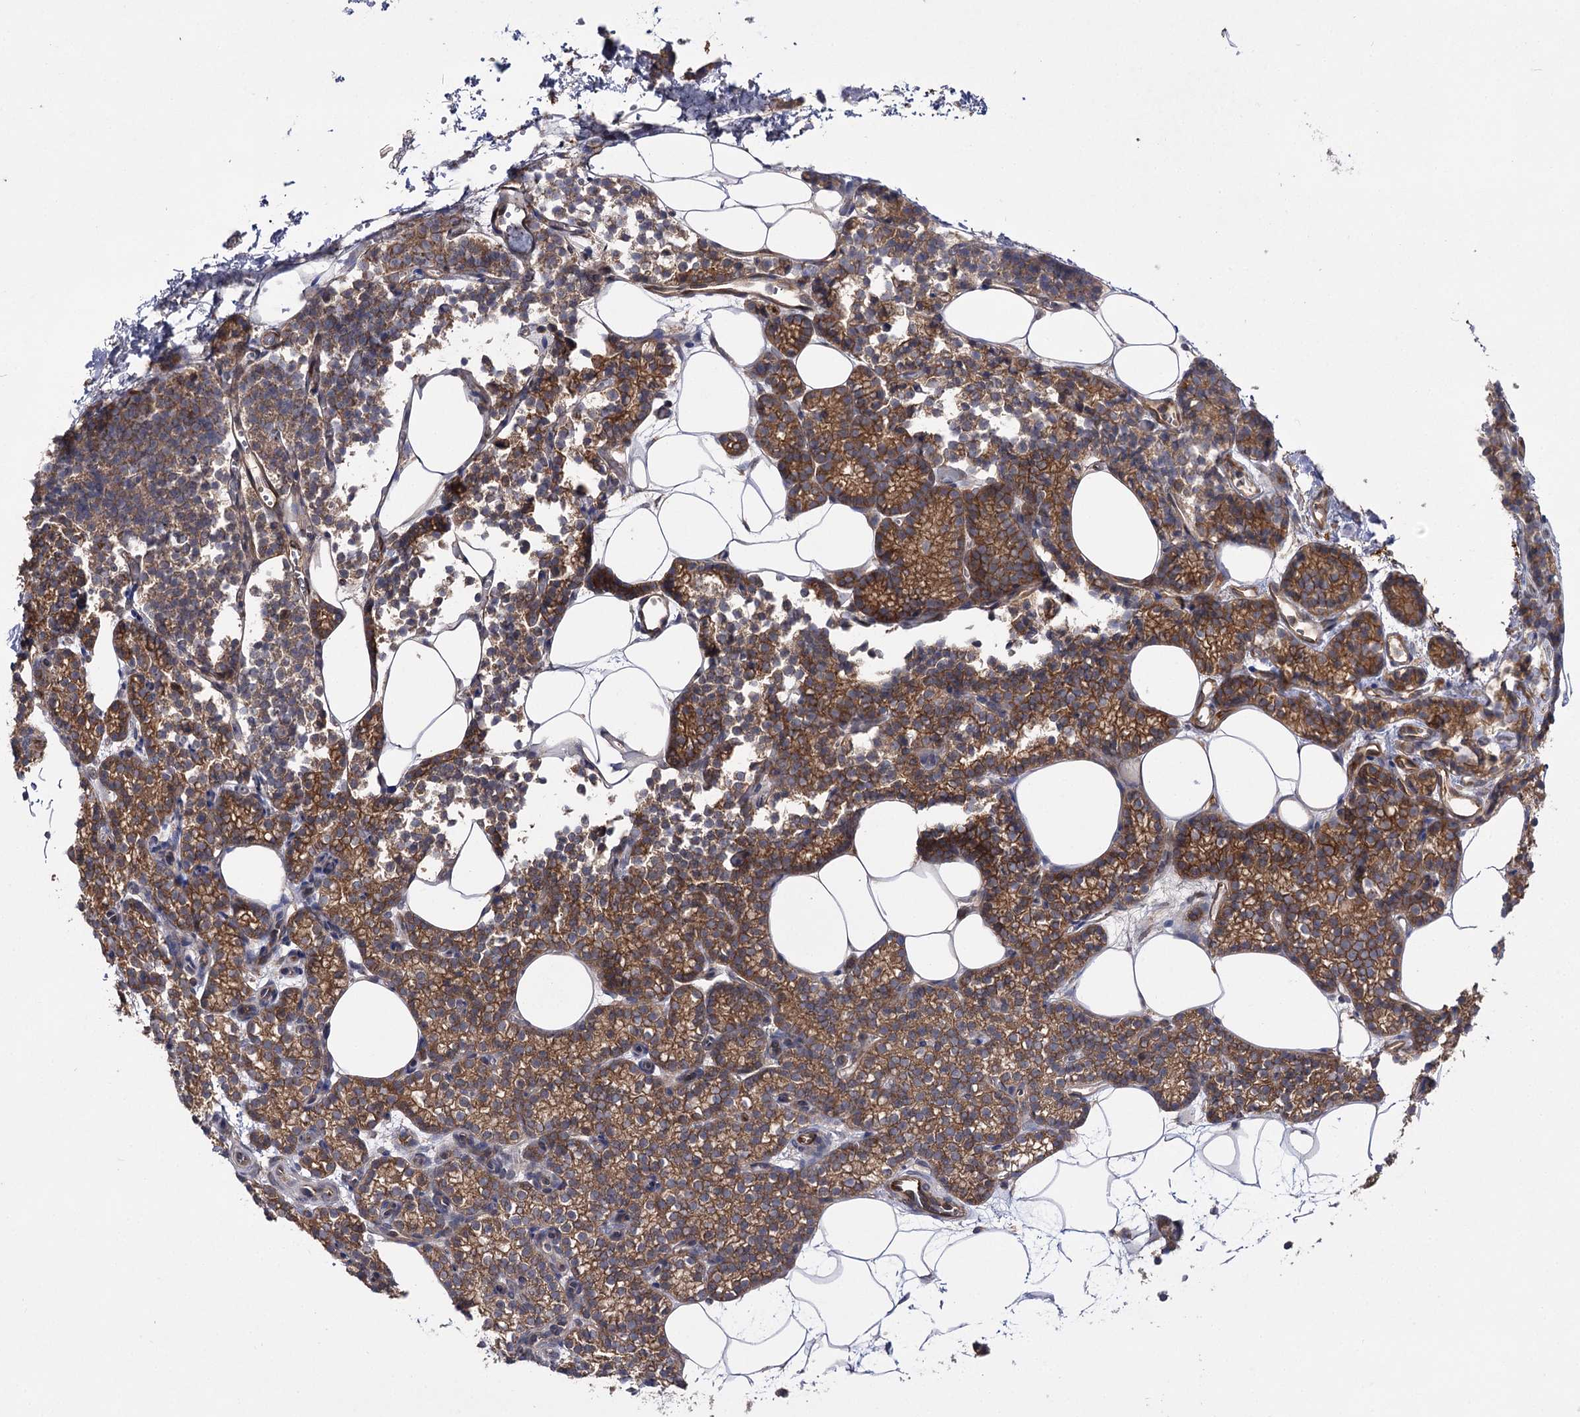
{"staining": {"intensity": "strong", "quantity": ">75%", "location": "cytoplasmic/membranous"}, "tissue": "parathyroid gland", "cell_type": "Glandular cells", "image_type": "normal", "snomed": [{"axis": "morphology", "description": "Normal tissue, NOS"}, {"axis": "topography", "description": "Parathyroid gland"}], "caption": "This image exhibits IHC staining of benign human parathyroid gland, with high strong cytoplasmic/membranous expression in about >75% of glandular cells.", "gene": "BCR", "patient": {"sex": "male", "age": 58}}